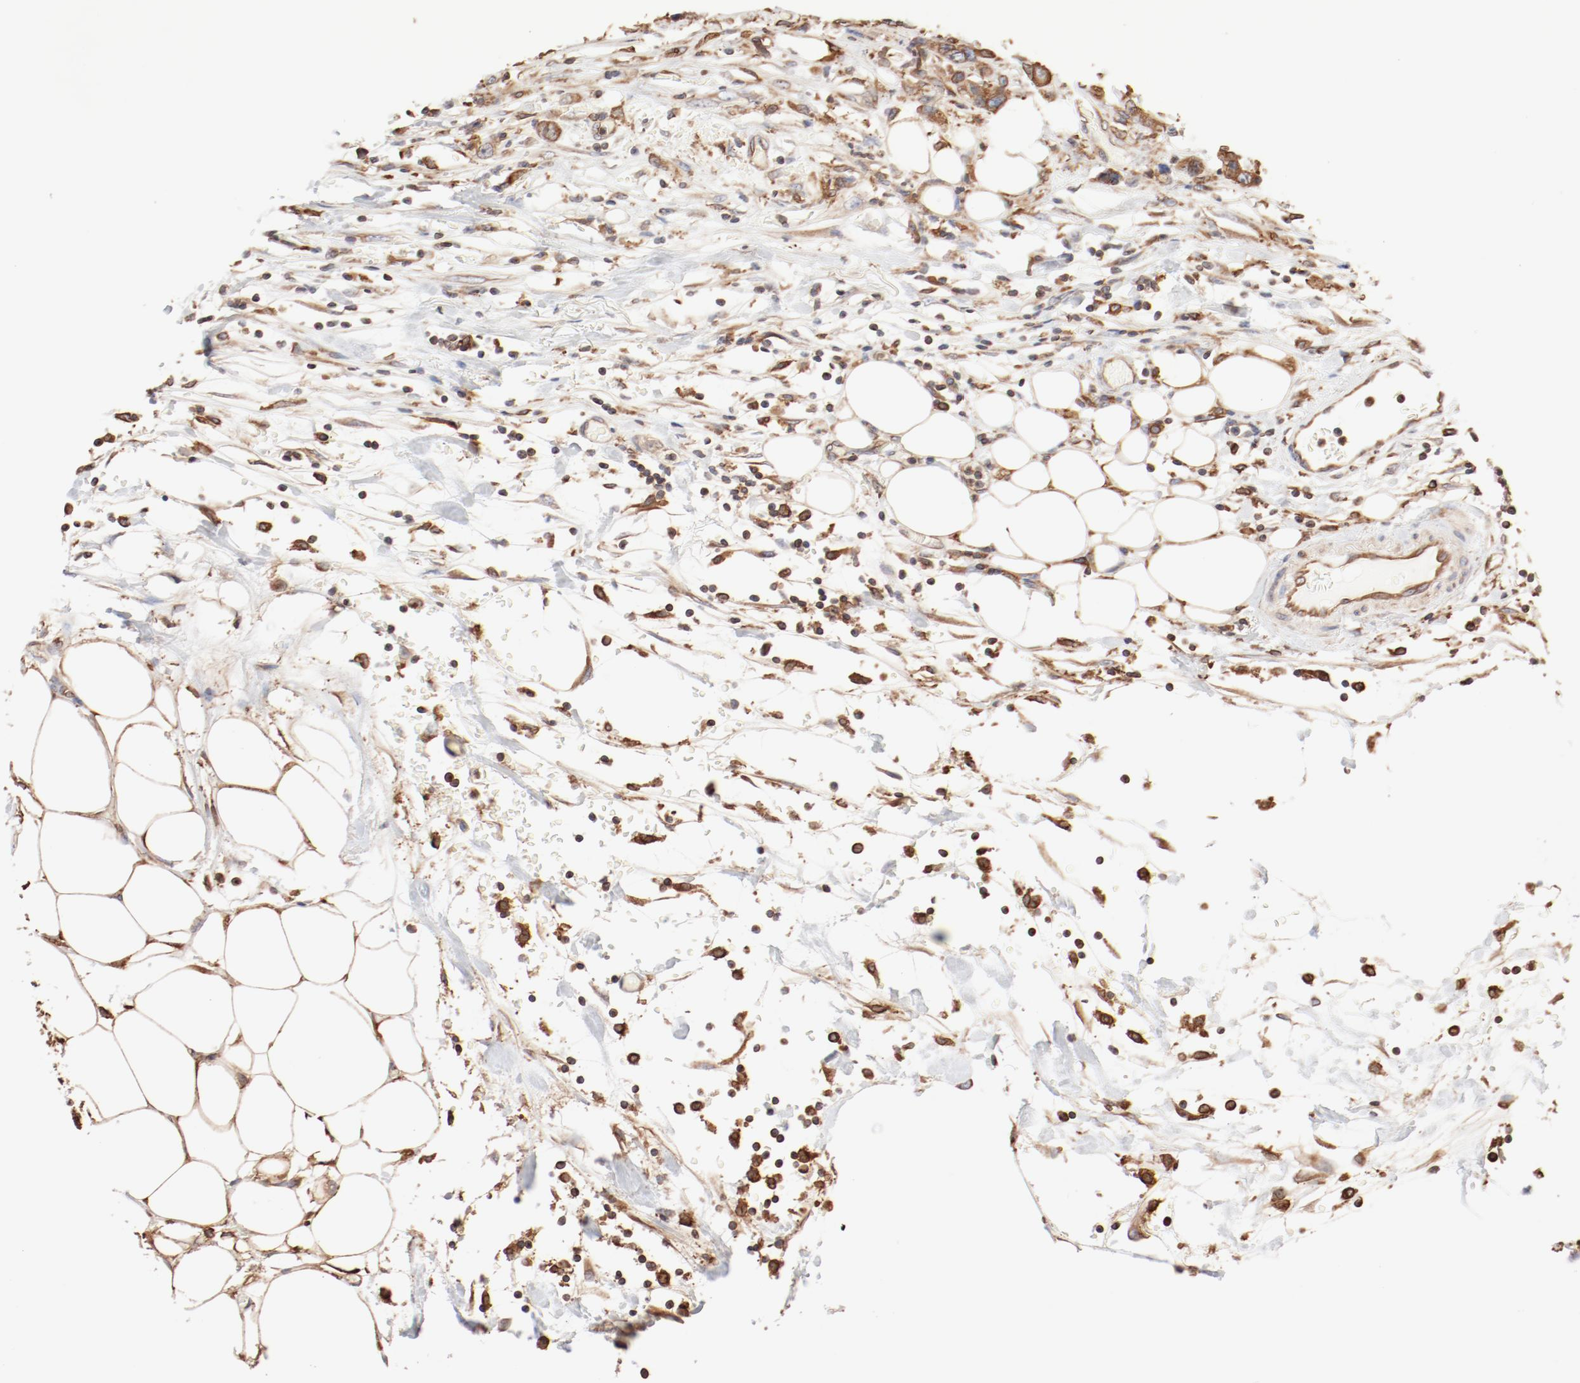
{"staining": {"intensity": "moderate", "quantity": ">75%", "location": "cytoplasmic/membranous"}, "tissue": "colorectal cancer", "cell_type": "Tumor cells", "image_type": "cancer", "snomed": [{"axis": "morphology", "description": "Adenocarcinoma, NOS"}, {"axis": "topography", "description": "Colon"}], "caption": "This is a histology image of immunohistochemistry staining of colorectal adenocarcinoma, which shows moderate staining in the cytoplasmic/membranous of tumor cells.", "gene": "BCAP31", "patient": {"sex": "female", "age": 86}}